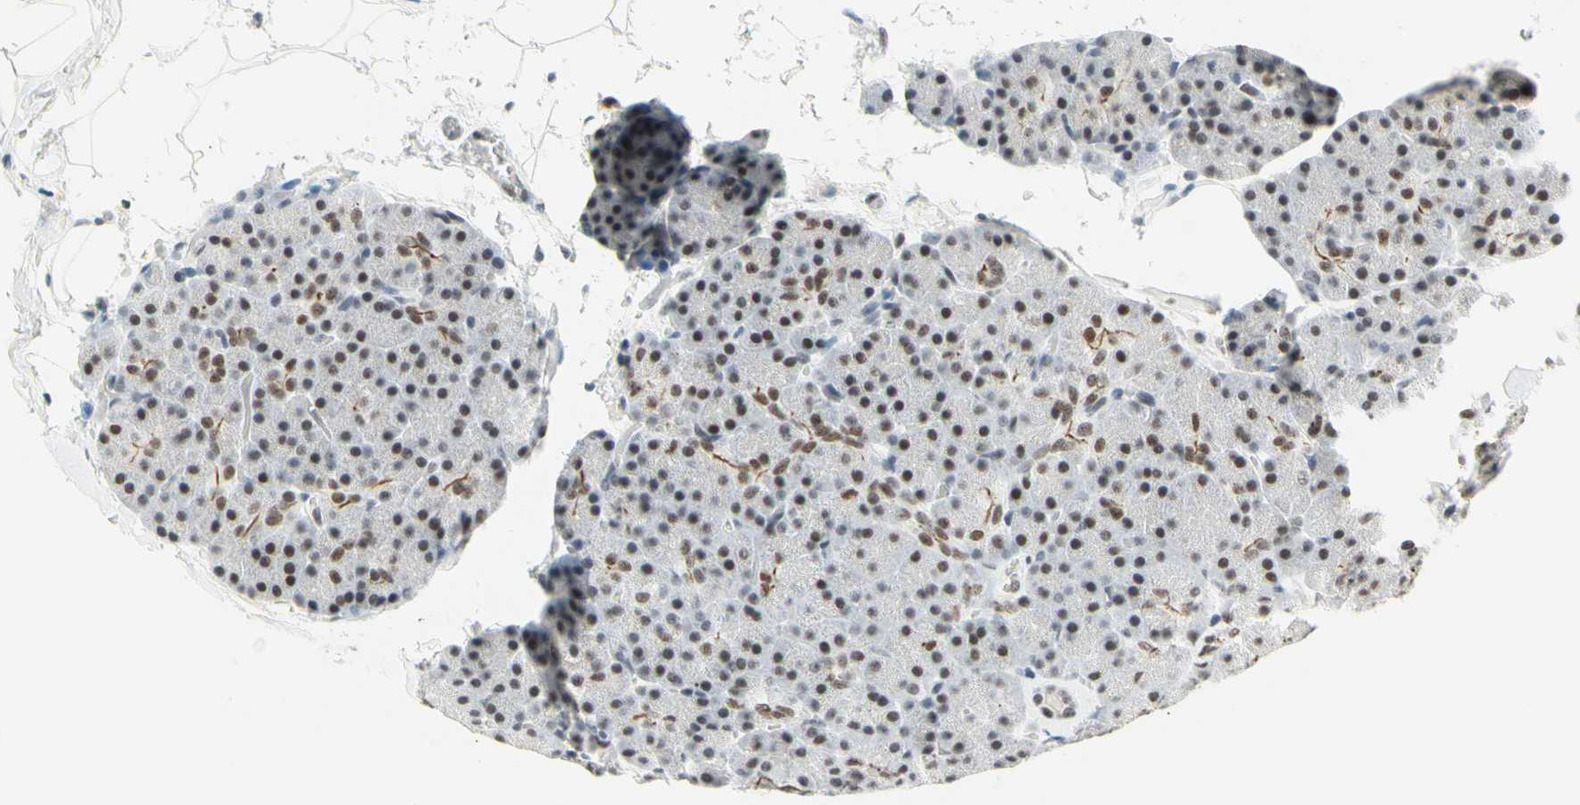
{"staining": {"intensity": "moderate", "quantity": ">75%", "location": "nuclear"}, "tissue": "pancreas", "cell_type": "Exocrine glandular cells", "image_type": "normal", "snomed": [{"axis": "morphology", "description": "Normal tissue, NOS"}, {"axis": "topography", "description": "Pancreas"}], "caption": "The histopathology image demonstrates immunohistochemical staining of unremarkable pancreas. There is moderate nuclear expression is appreciated in about >75% of exocrine glandular cells.", "gene": "ZSCAN16", "patient": {"sex": "female", "age": 35}}